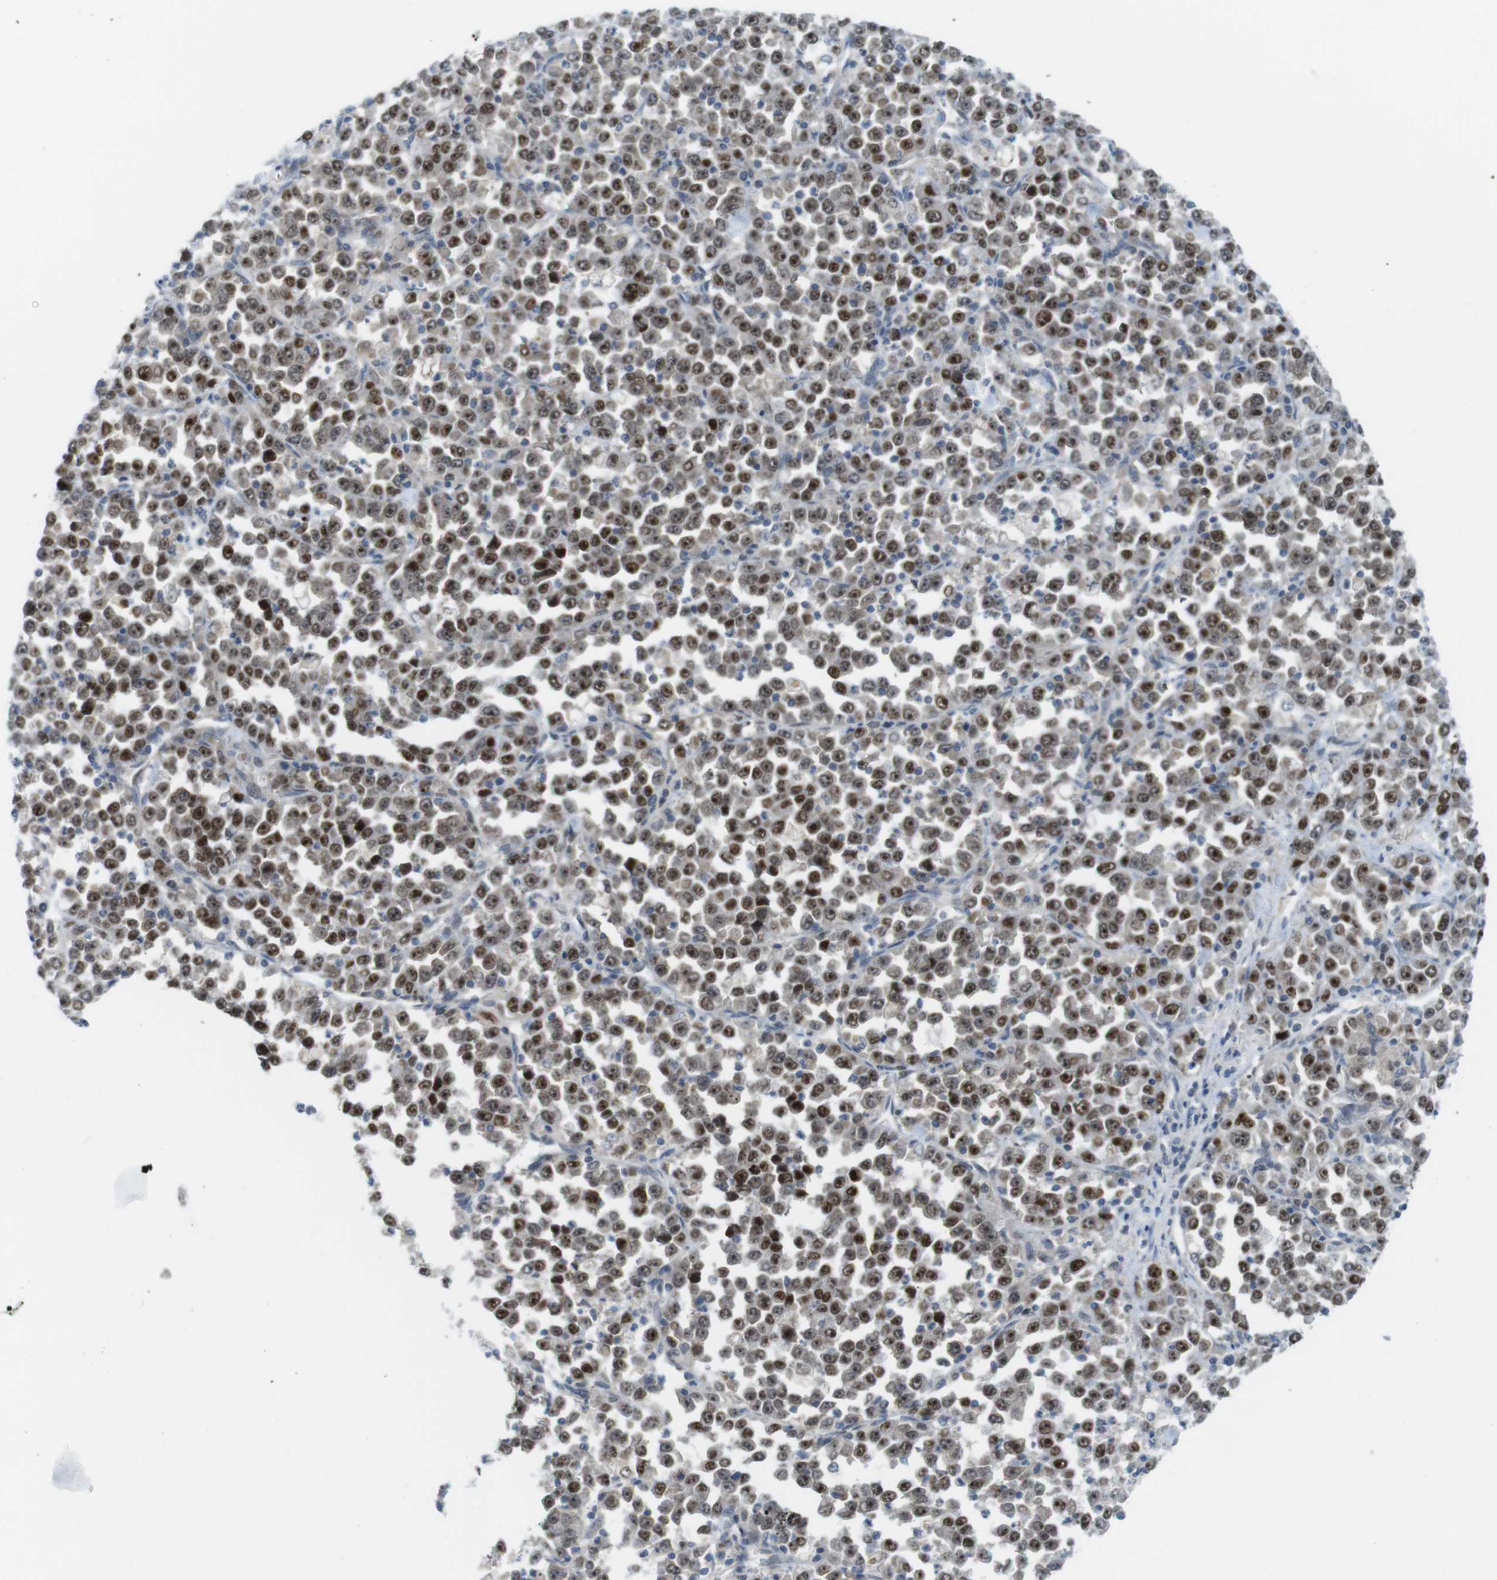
{"staining": {"intensity": "moderate", "quantity": ">75%", "location": "nuclear"}, "tissue": "stomach cancer", "cell_type": "Tumor cells", "image_type": "cancer", "snomed": [{"axis": "morphology", "description": "Normal tissue, NOS"}, {"axis": "morphology", "description": "Adenocarcinoma, NOS"}, {"axis": "topography", "description": "Stomach, upper"}, {"axis": "topography", "description": "Stomach"}], "caption": "Moderate nuclear positivity is appreciated in approximately >75% of tumor cells in stomach adenocarcinoma. (DAB (3,3'-diaminobenzidine) IHC with brightfield microscopy, high magnification).", "gene": "RCC1", "patient": {"sex": "male", "age": 59}}